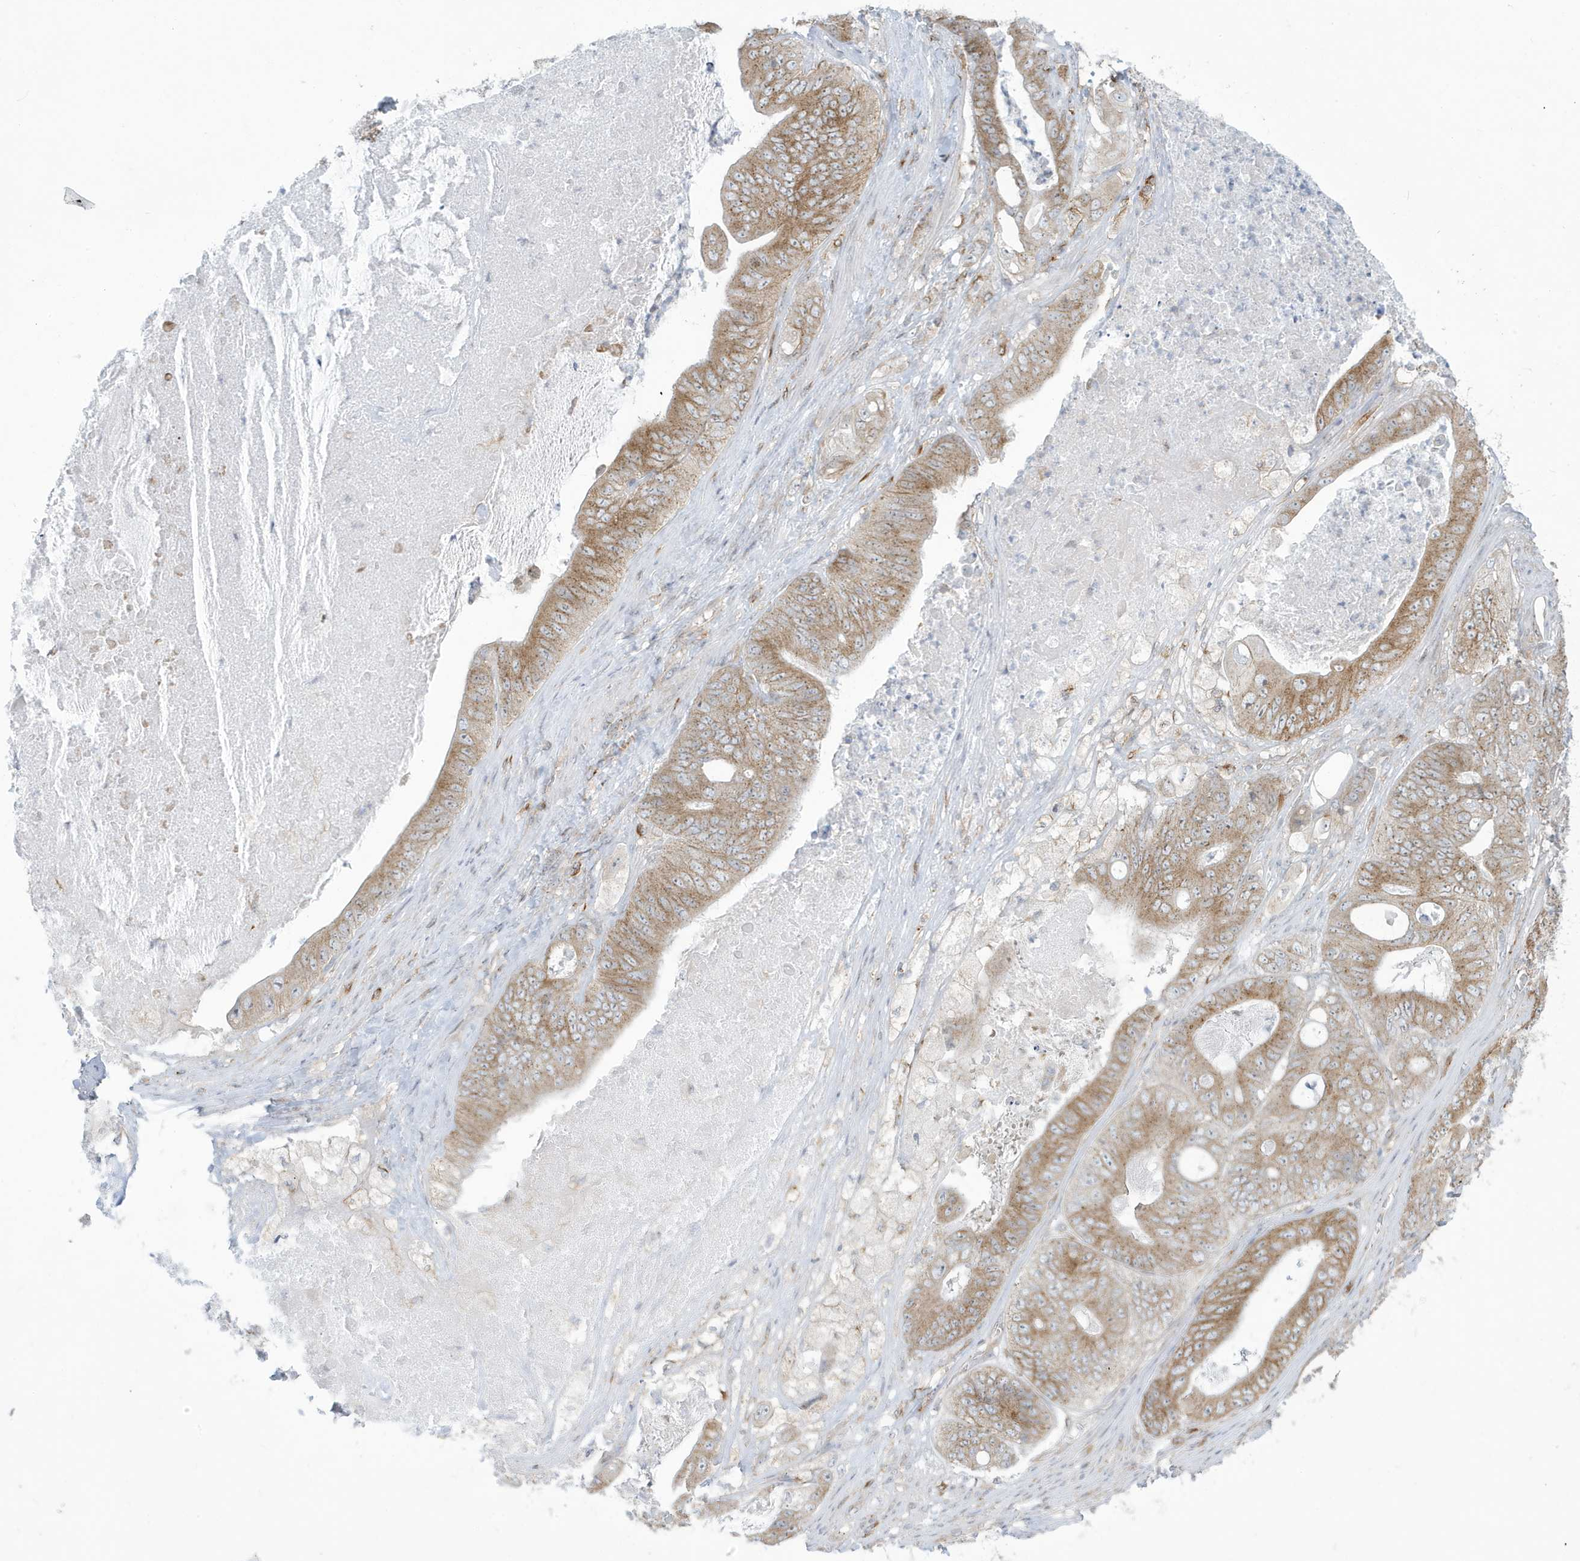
{"staining": {"intensity": "moderate", "quantity": ">75%", "location": "cytoplasmic/membranous"}, "tissue": "stomach cancer", "cell_type": "Tumor cells", "image_type": "cancer", "snomed": [{"axis": "morphology", "description": "Adenocarcinoma, NOS"}, {"axis": "topography", "description": "Stomach"}], "caption": "The image demonstrates a brown stain indicating the presence of a protein in the cytoplasmic/membranous of tumor cells in stomach cancer (adenocarcinoma).", "gene": "SLAMF9", "patient": {"sex": "female", "age": 73}}